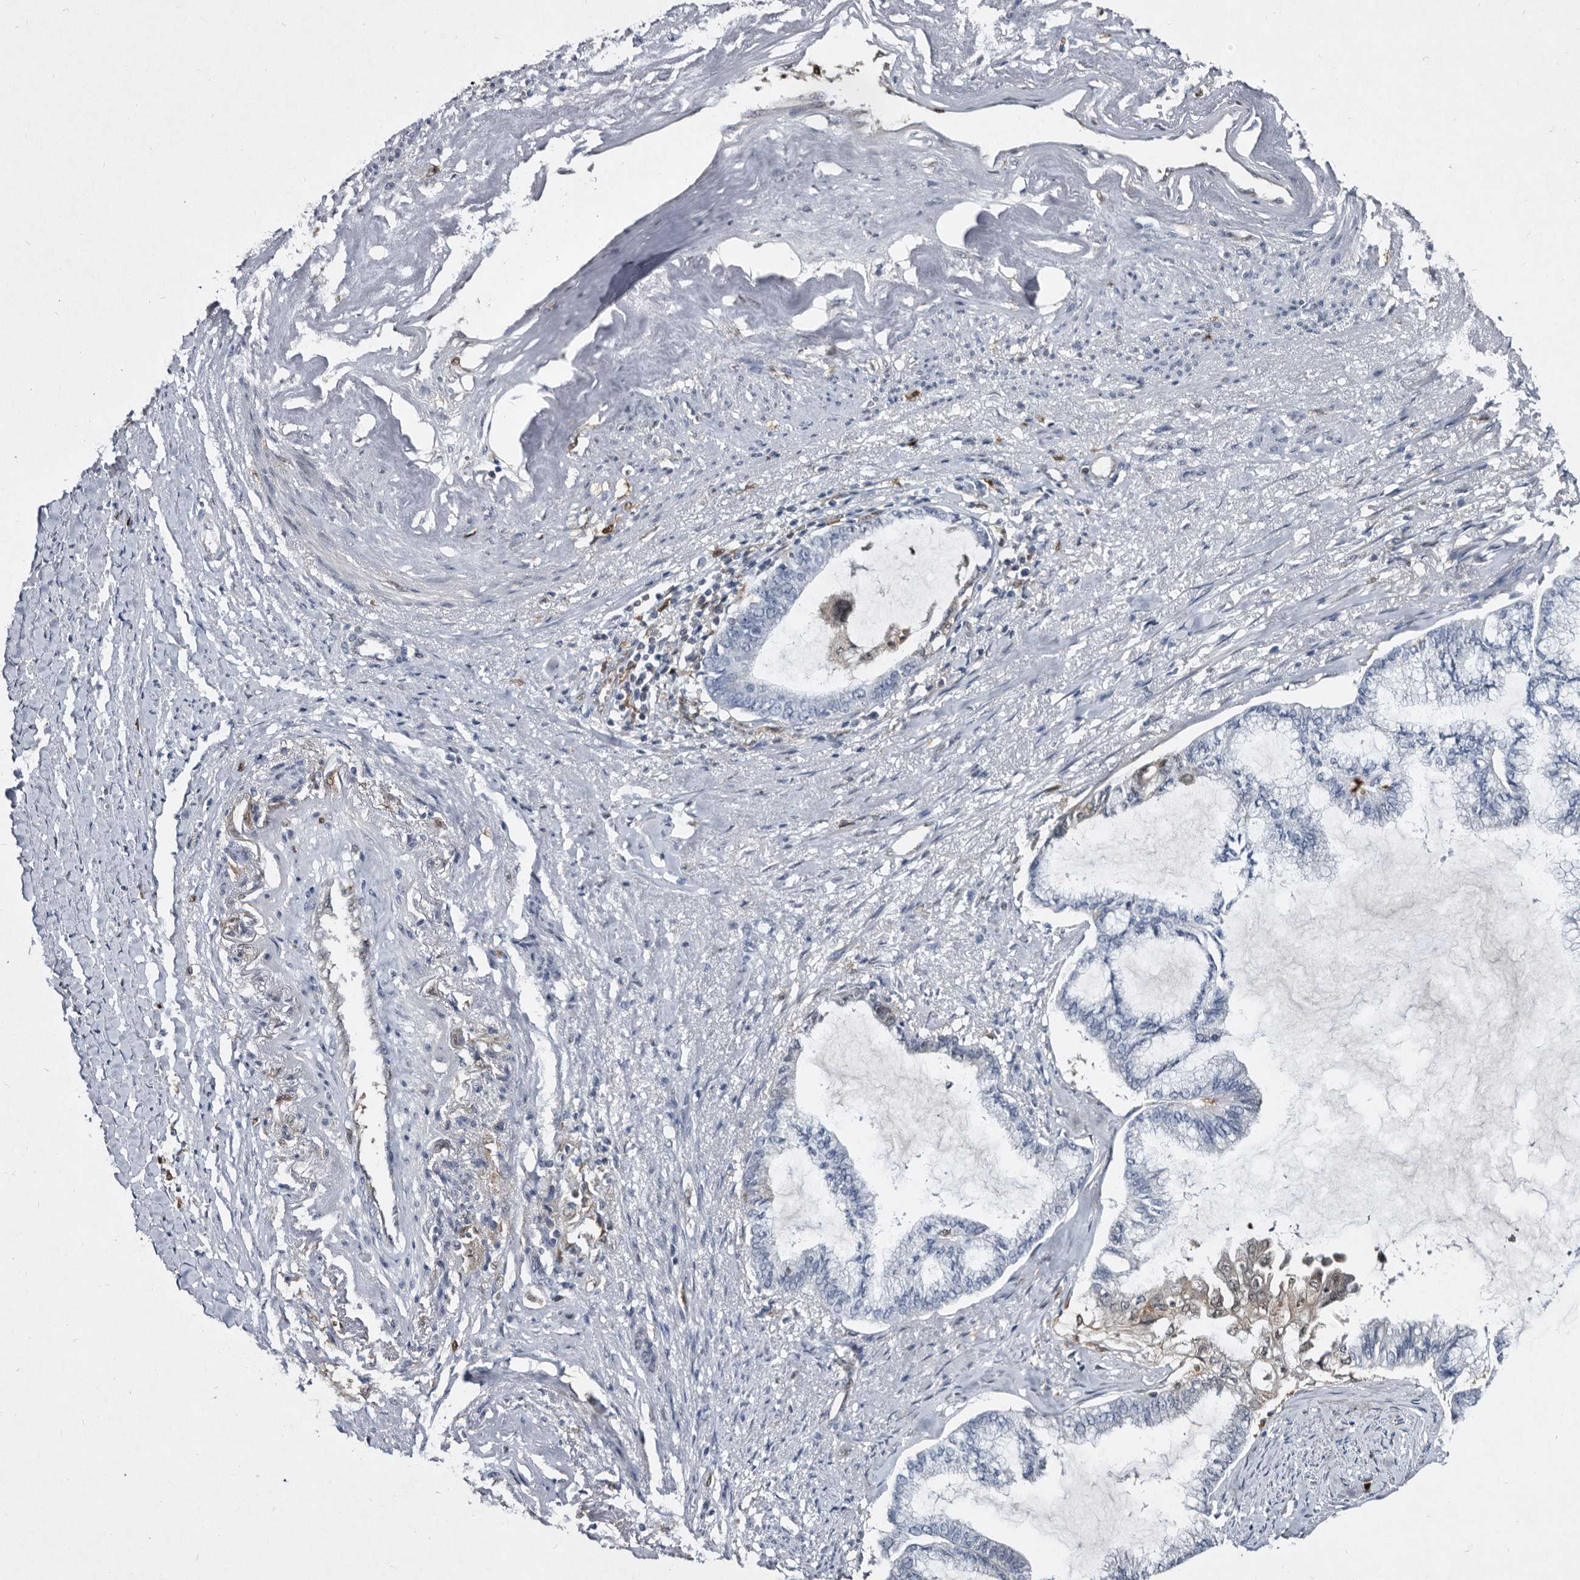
{"staining": {"intensity": "negative", "quantity": "none", "location": "none"}, "tissue": "endometrial cancer", "cell_type": "Tumor cells", "image_type": "cancer", "snomed": [{"axis": "morphology", "description": "Adenocarcinoma, NOS"}, {"axis": "topography", "description": "Endometrium"}], "caption": "Protein analysis of endometrial cancer (adenocarcinoma) exhibits no significant positivity in tumor cells.", "gene": "SERPINB8", "patient": {"sex": "female", "age": 86}}